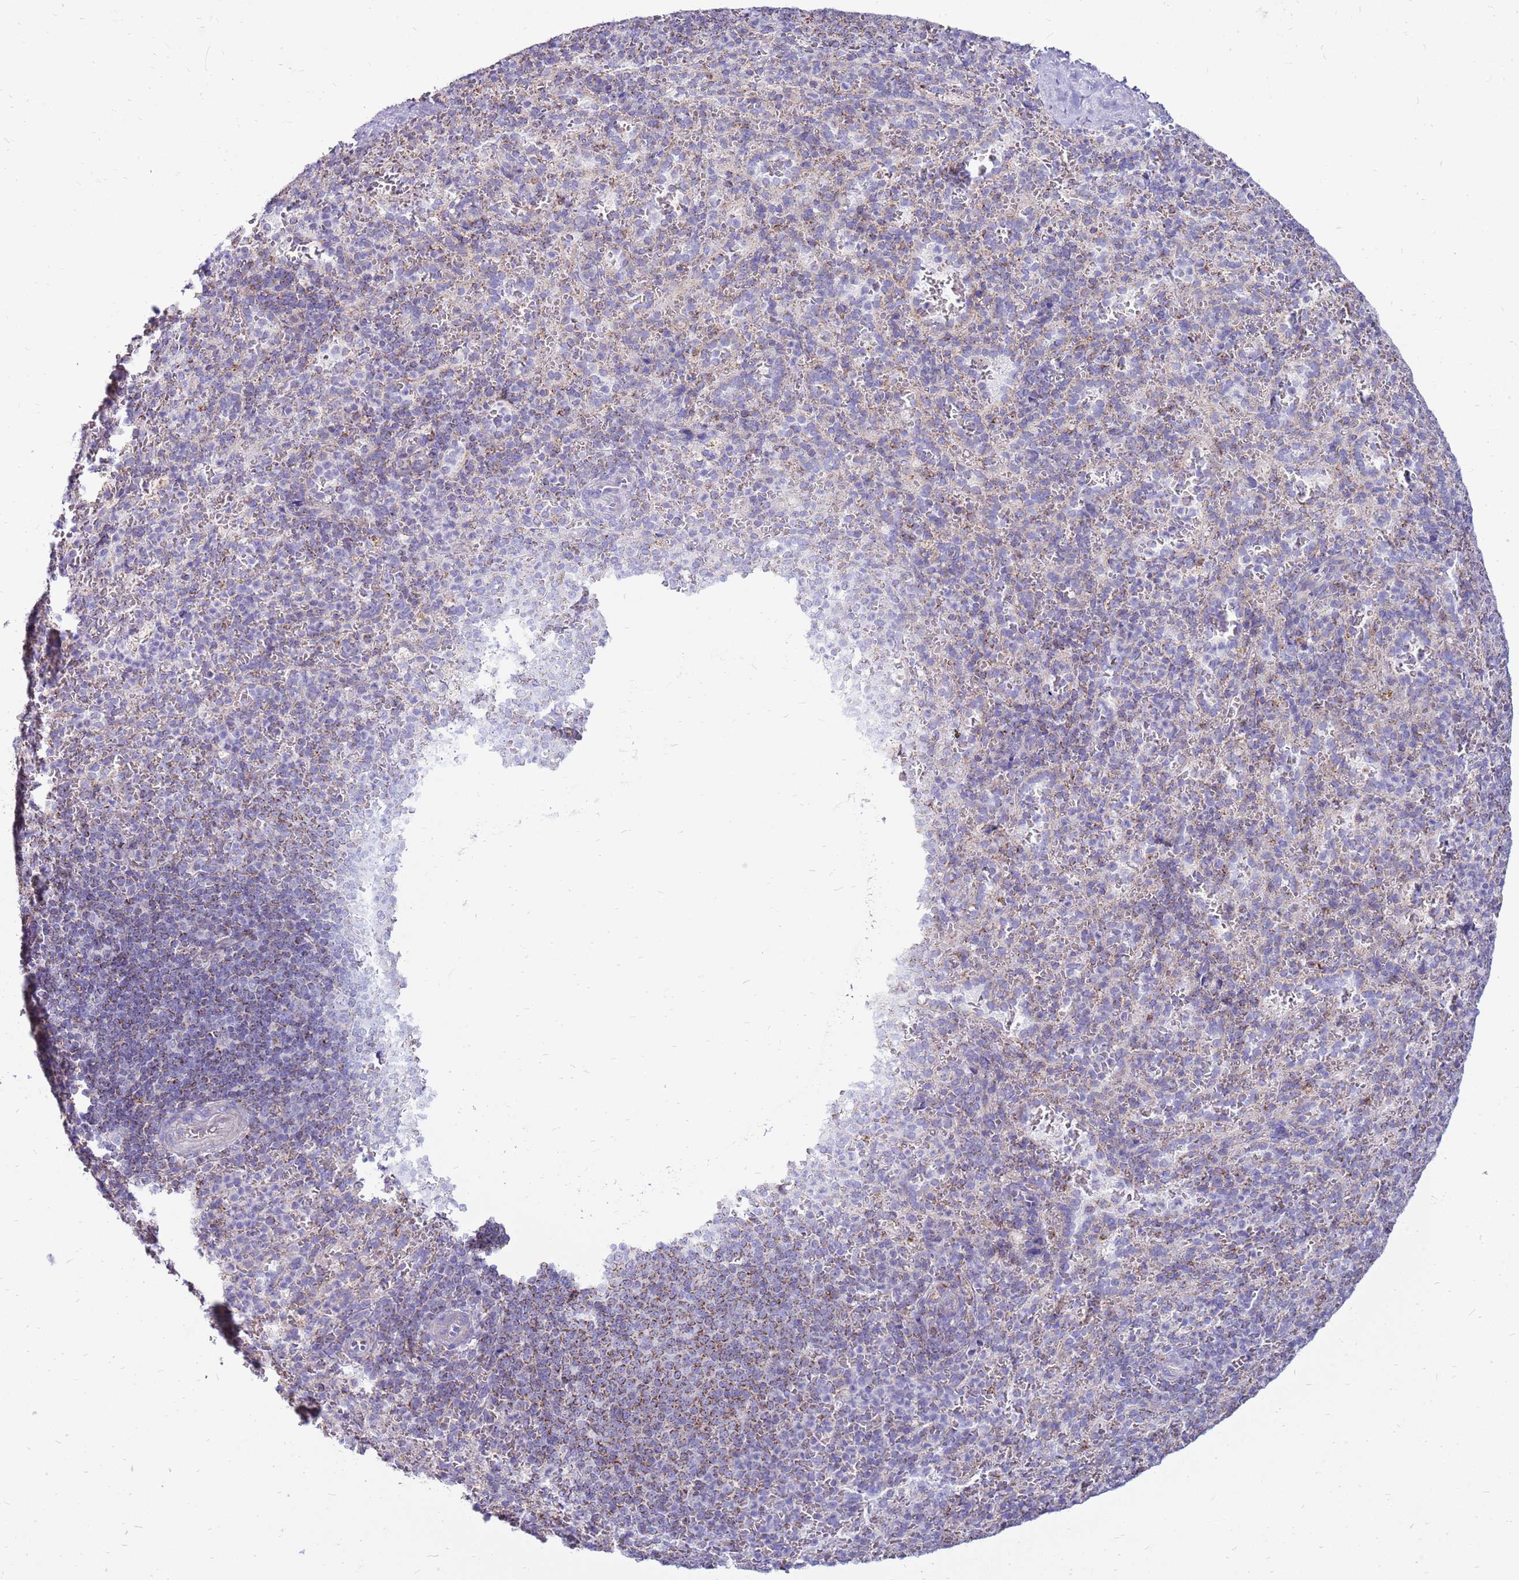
{"staining": {"intensity": "negative", "quantity": "none", "location": "none"}, "tissue": "spleen", "cell_type": "Cells in red pulp", "image_type": "normal", "snomed": [{"axis": "morphology", "description": "Normal tissue, NOS"}, {"axis": "topography", "description": "Spleen"}], "caption": "This is a micrograph of immunohistochemistry (IHC) staining of unremarkable spleen, which shows no expression in cells in red pulp.", "gene": "IGF1R", "patient": {"sex": "female", "age": 21}}